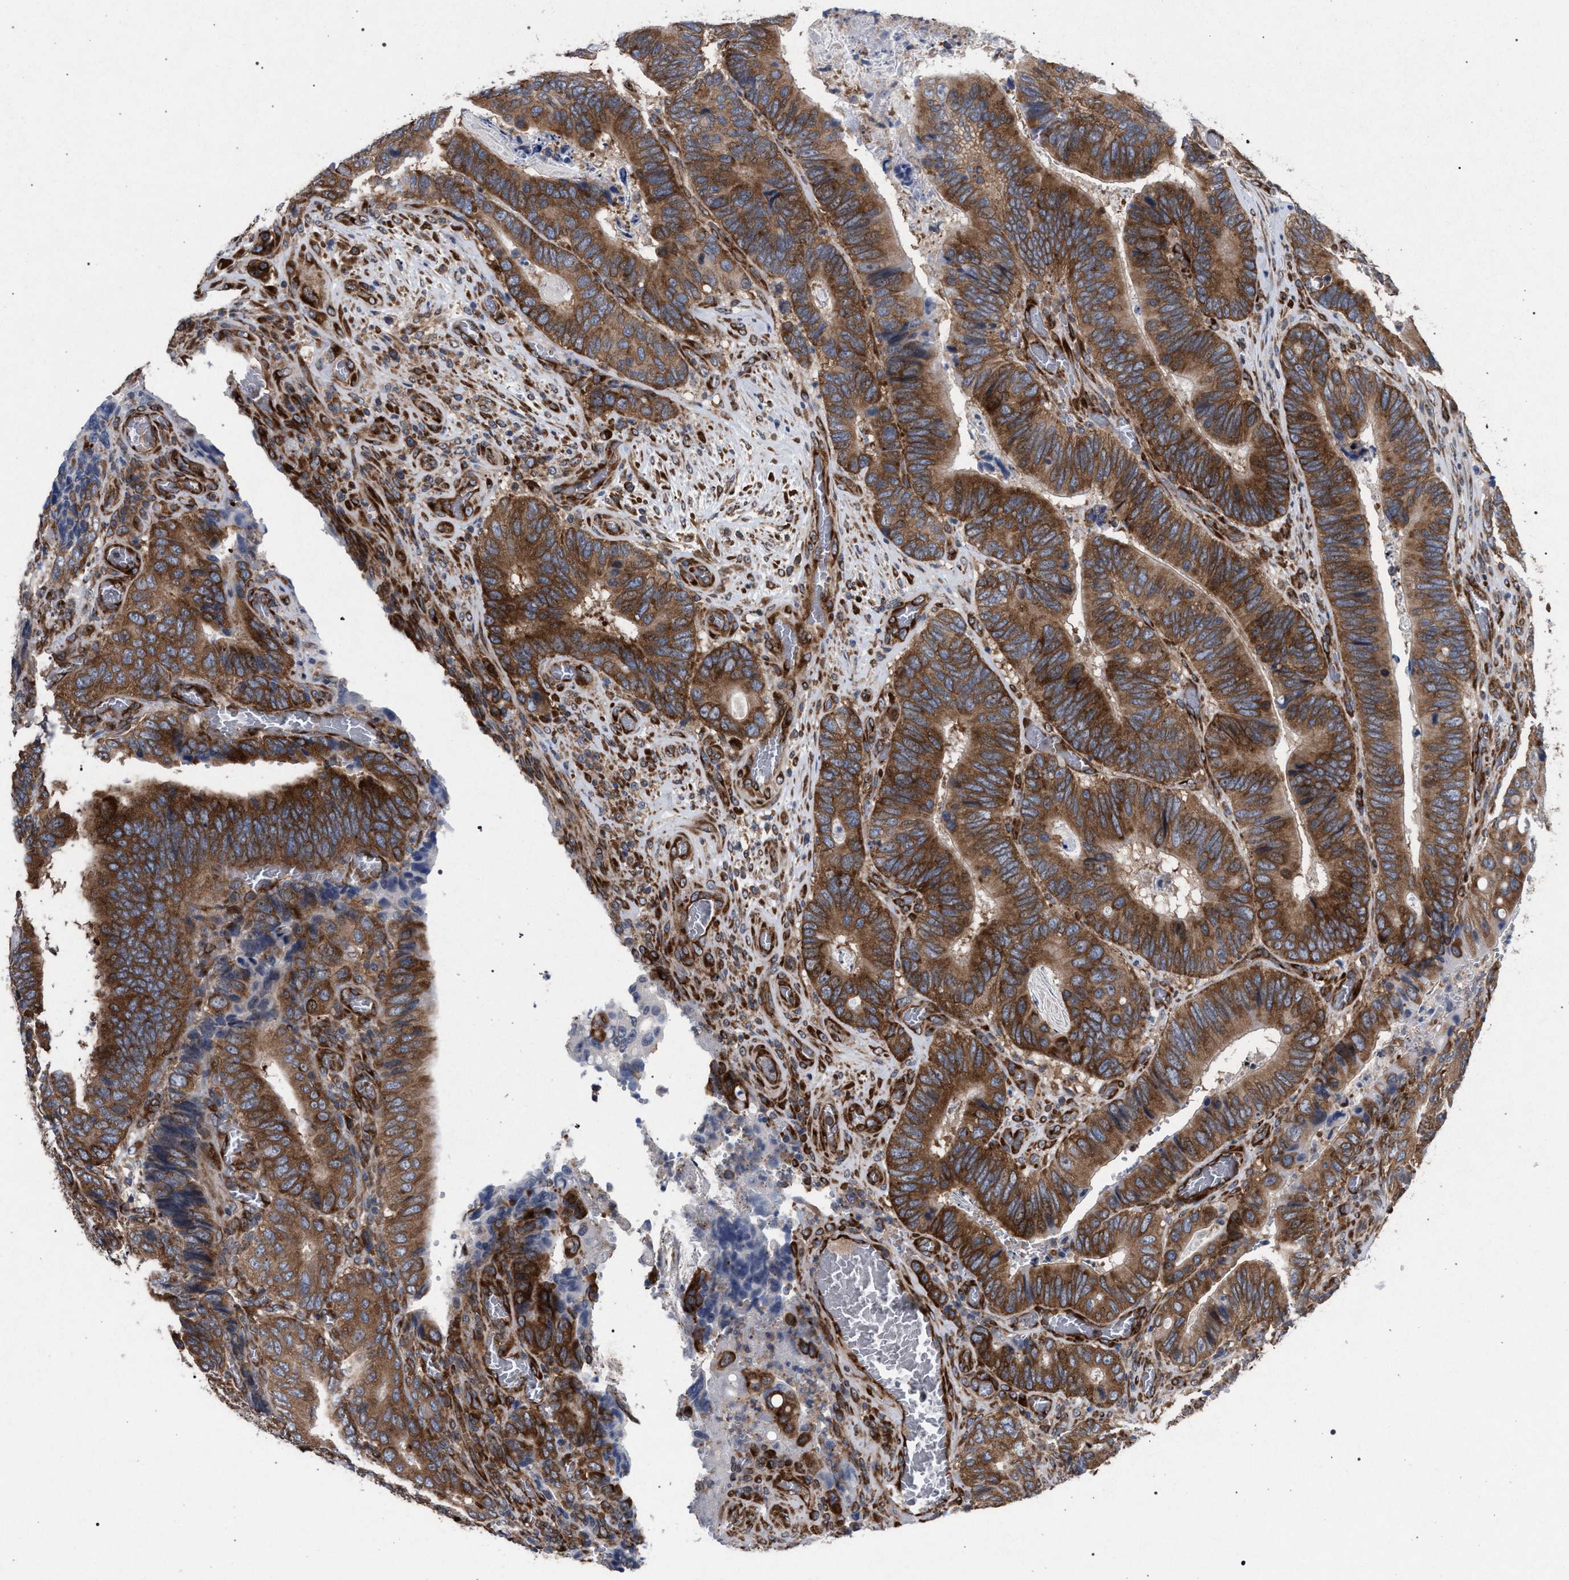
{"staining": {"intensity": "strong", "quantity": ">75%", "location": "cytoplasmic/membranous"}, "tissue": "colorectal cancer", "cell_type": "Tumor cells", "image_type": "cancer", "snomed": [{"axis": "morphology", "description": "Adenocarcinoma, NOS"}, {"axis": "topography", "description": "Colon"}], "caption": "The photomicrograph exhibits staining of adenocarcinoma (colorectal), revealing strong cytoplasmic/membranous protein staining (brown color) within tumor cells.", "gene": "CDR2L", "patient": {"sex": "male", "age": 72}}